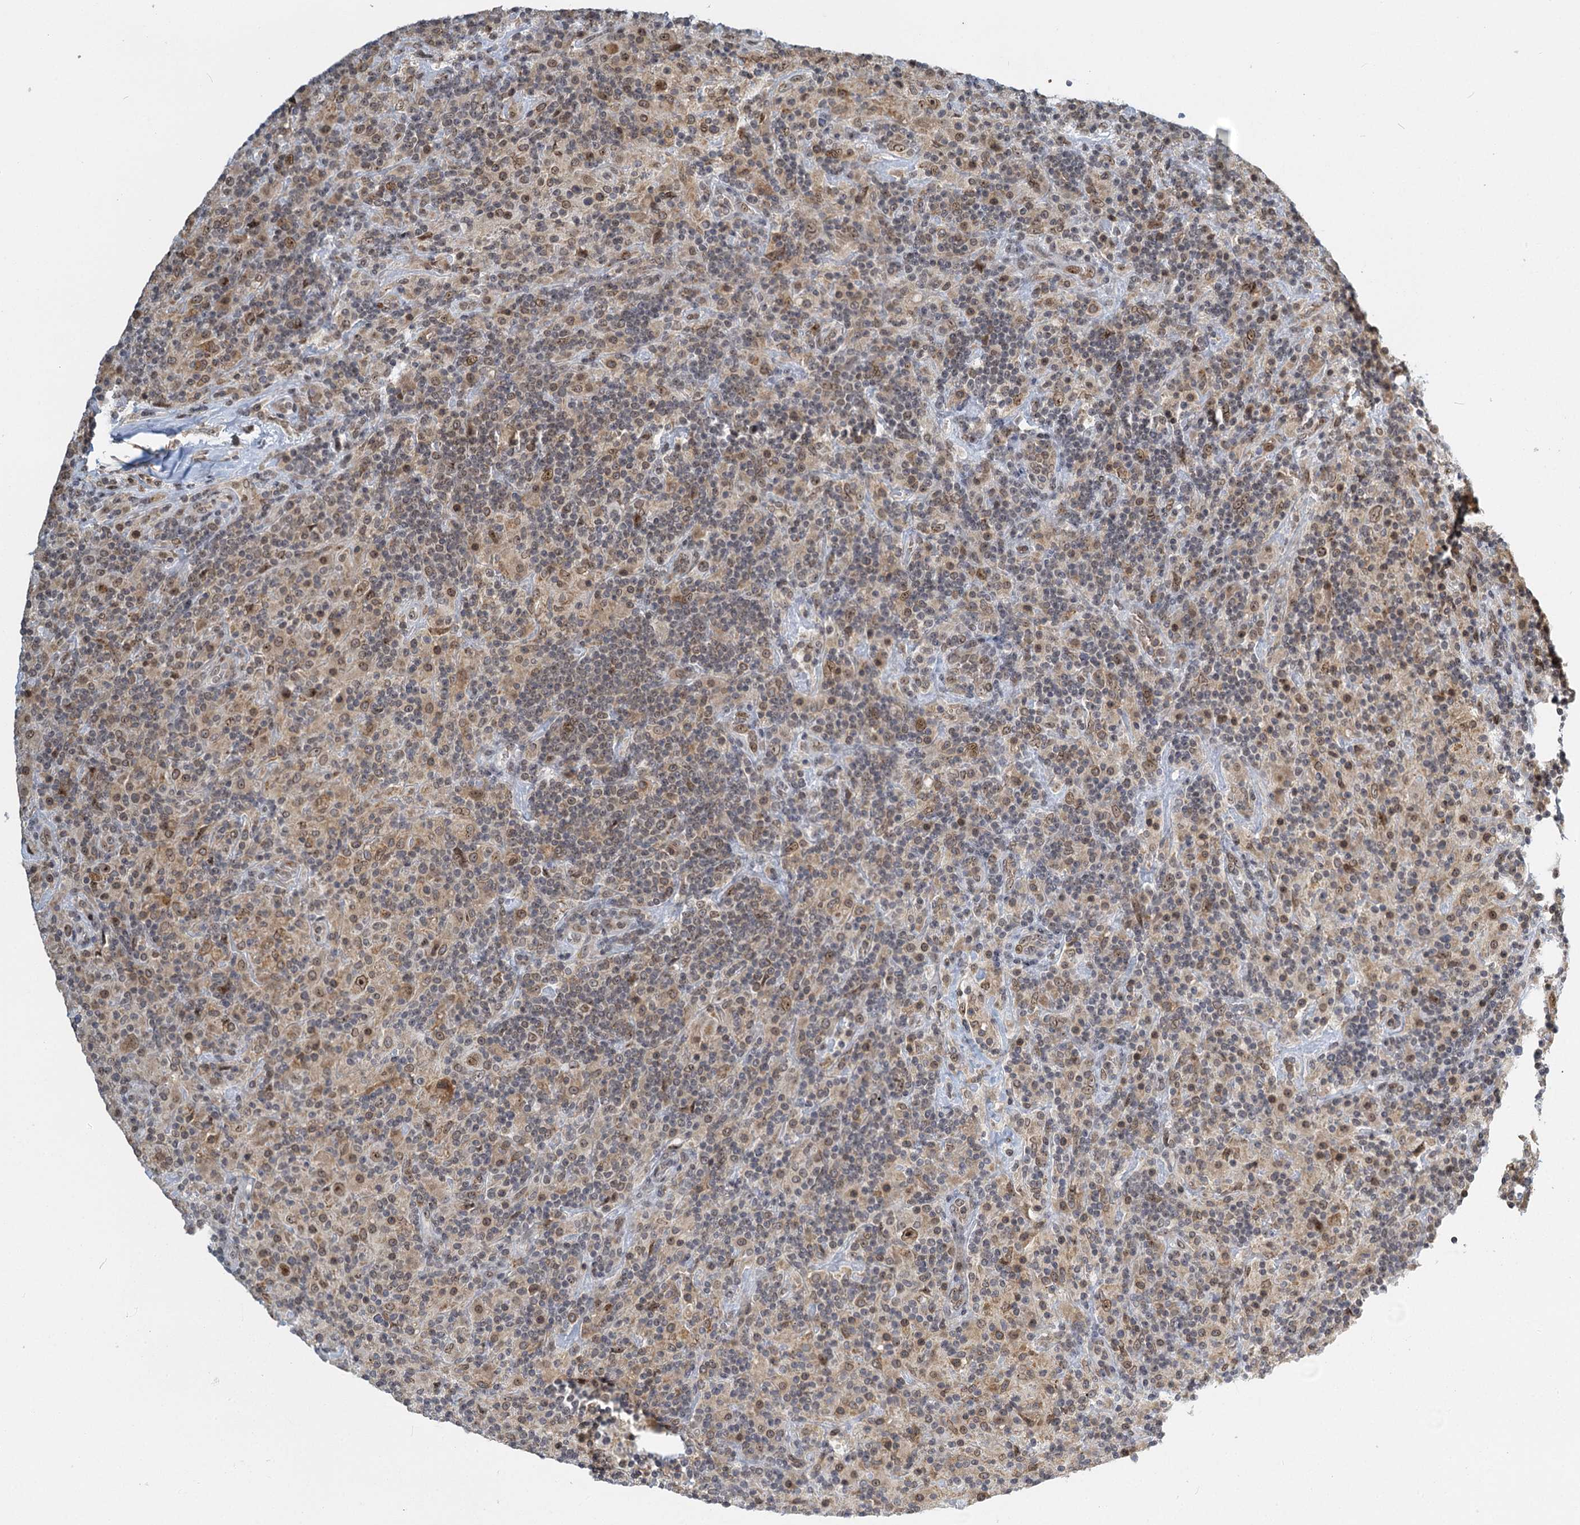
{"staining": {"intensity": "moderate", "quantity": ">75%", "location": "nuclear"}, "tissue": "lymphoma", "cell_type": "Tumor cells", "image_type": "cancer", "snomed": [{"axis": "morphology", "description": "Hodgkin's disease, NOS"}, {"axis": "topography", "description": "Lymph node"}], "caption": "High-power microscopy captured an immunohistochemistry (IHC) micrograph of Hodgkin's disease, revealing moderate nuclear staining in approximately >75% of tumor cells. (brown staining indicates protein expression, while blue staining denotes nuclei).", "gene": "TREX1", "patient": {"sex": "male", "age": 70}}